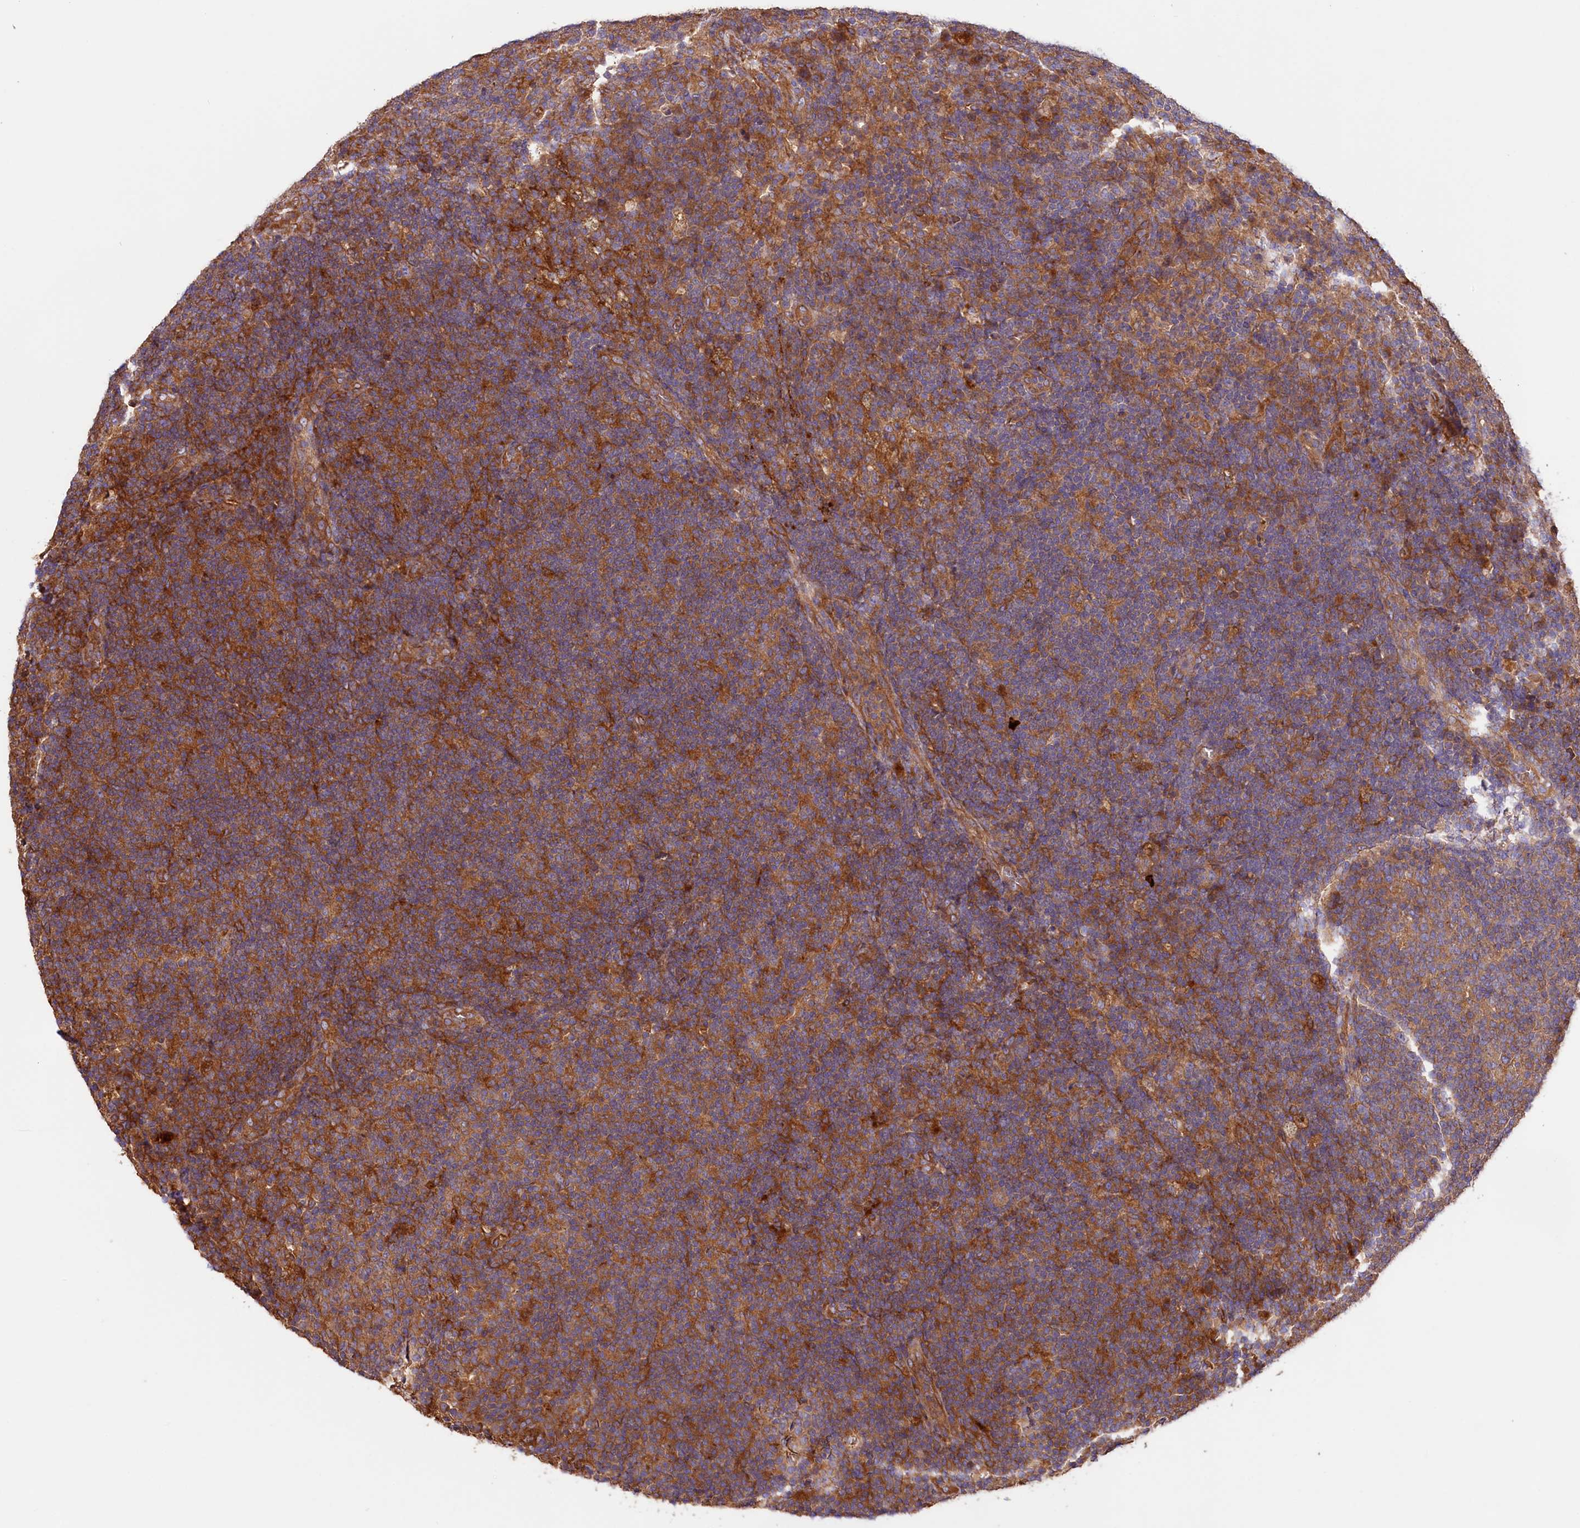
{"staining": {"intensity": "moderate", "quantity": "<25%", "location": "cytoplasmic/membranous"}, "tissue": "lymph node", "cell_type": "Germinal center cells", "image_type": "normal", "snomed": [{"axis": "morphology", "description": "Normal tissue, NOS"}, {"axis": "topography", "description": "Lymph node"}], "caption": "Protein staining of benign lymph node exhibits moderate cytoplasmic/membranous expression in approximately <25% of germinal center cells. (brown staining indicates protein expression, while blue staining denotes nuclei).", "gene": "CEP295", "patient": {"sex": "female", "age": 70}}